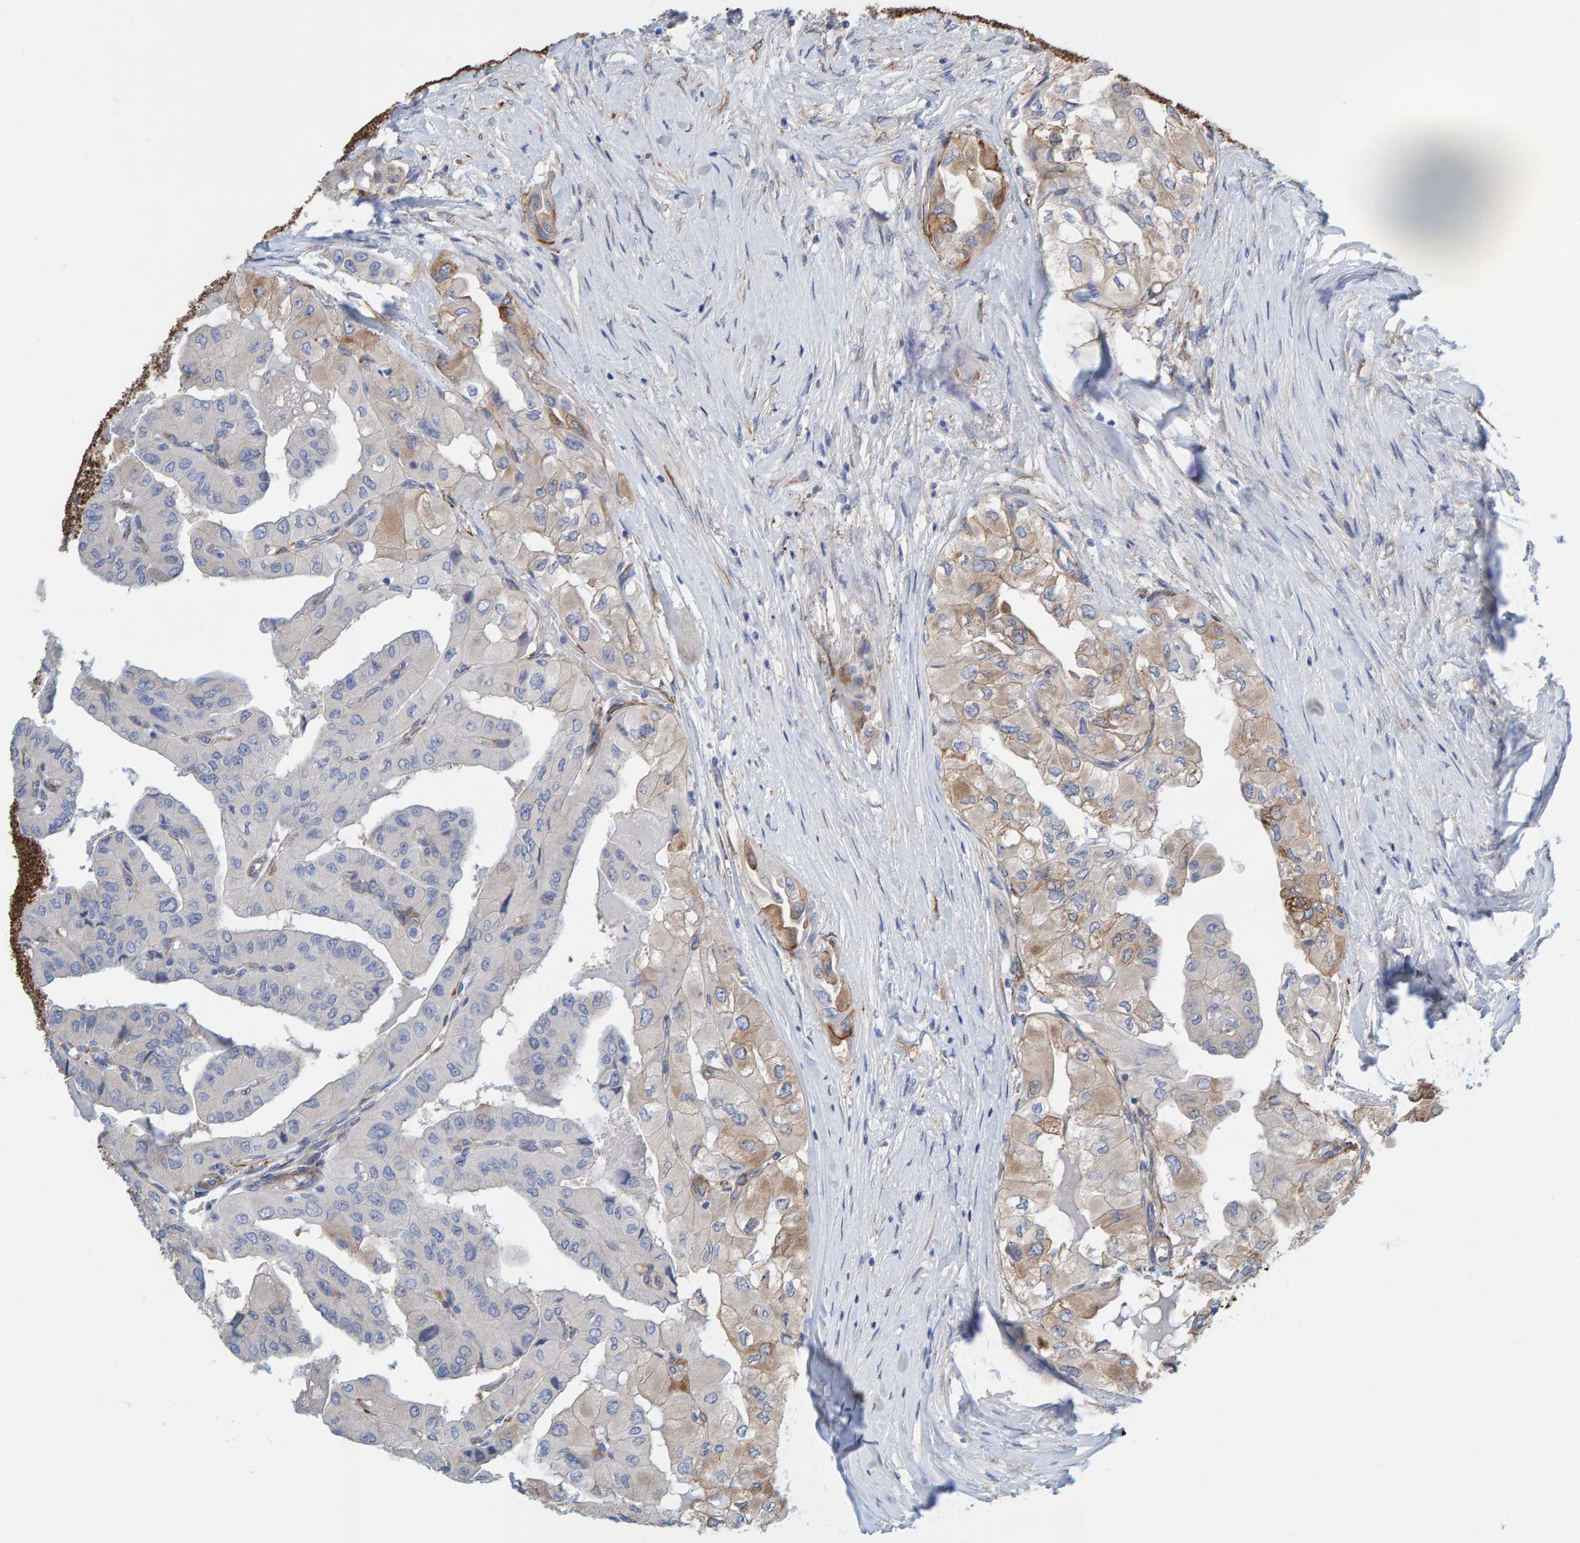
{"staining": {"intensity": "moderate", "quantity": "25%-75%", "location": "cytoplasmic/membranous"}, "tissue": "thyroid cancer", "cell_type": "Tumor cells", "image_type": "cancer", "snomed": [{"axis": "morphology", "description": "Papillary adenocarcinoma, NOS"}, {"axis": "topography", "description": "Thyroid gland"}], "caption": "Human papillary adenocarcinoma (thyroid) stained for a protein (brown) demonstrates moderate cytoplasmic/membranous positive positivity in about 25%-75% of tumor cells.", "gene": "MAP1B", "patient": {"sex": "female", "age": 59}}